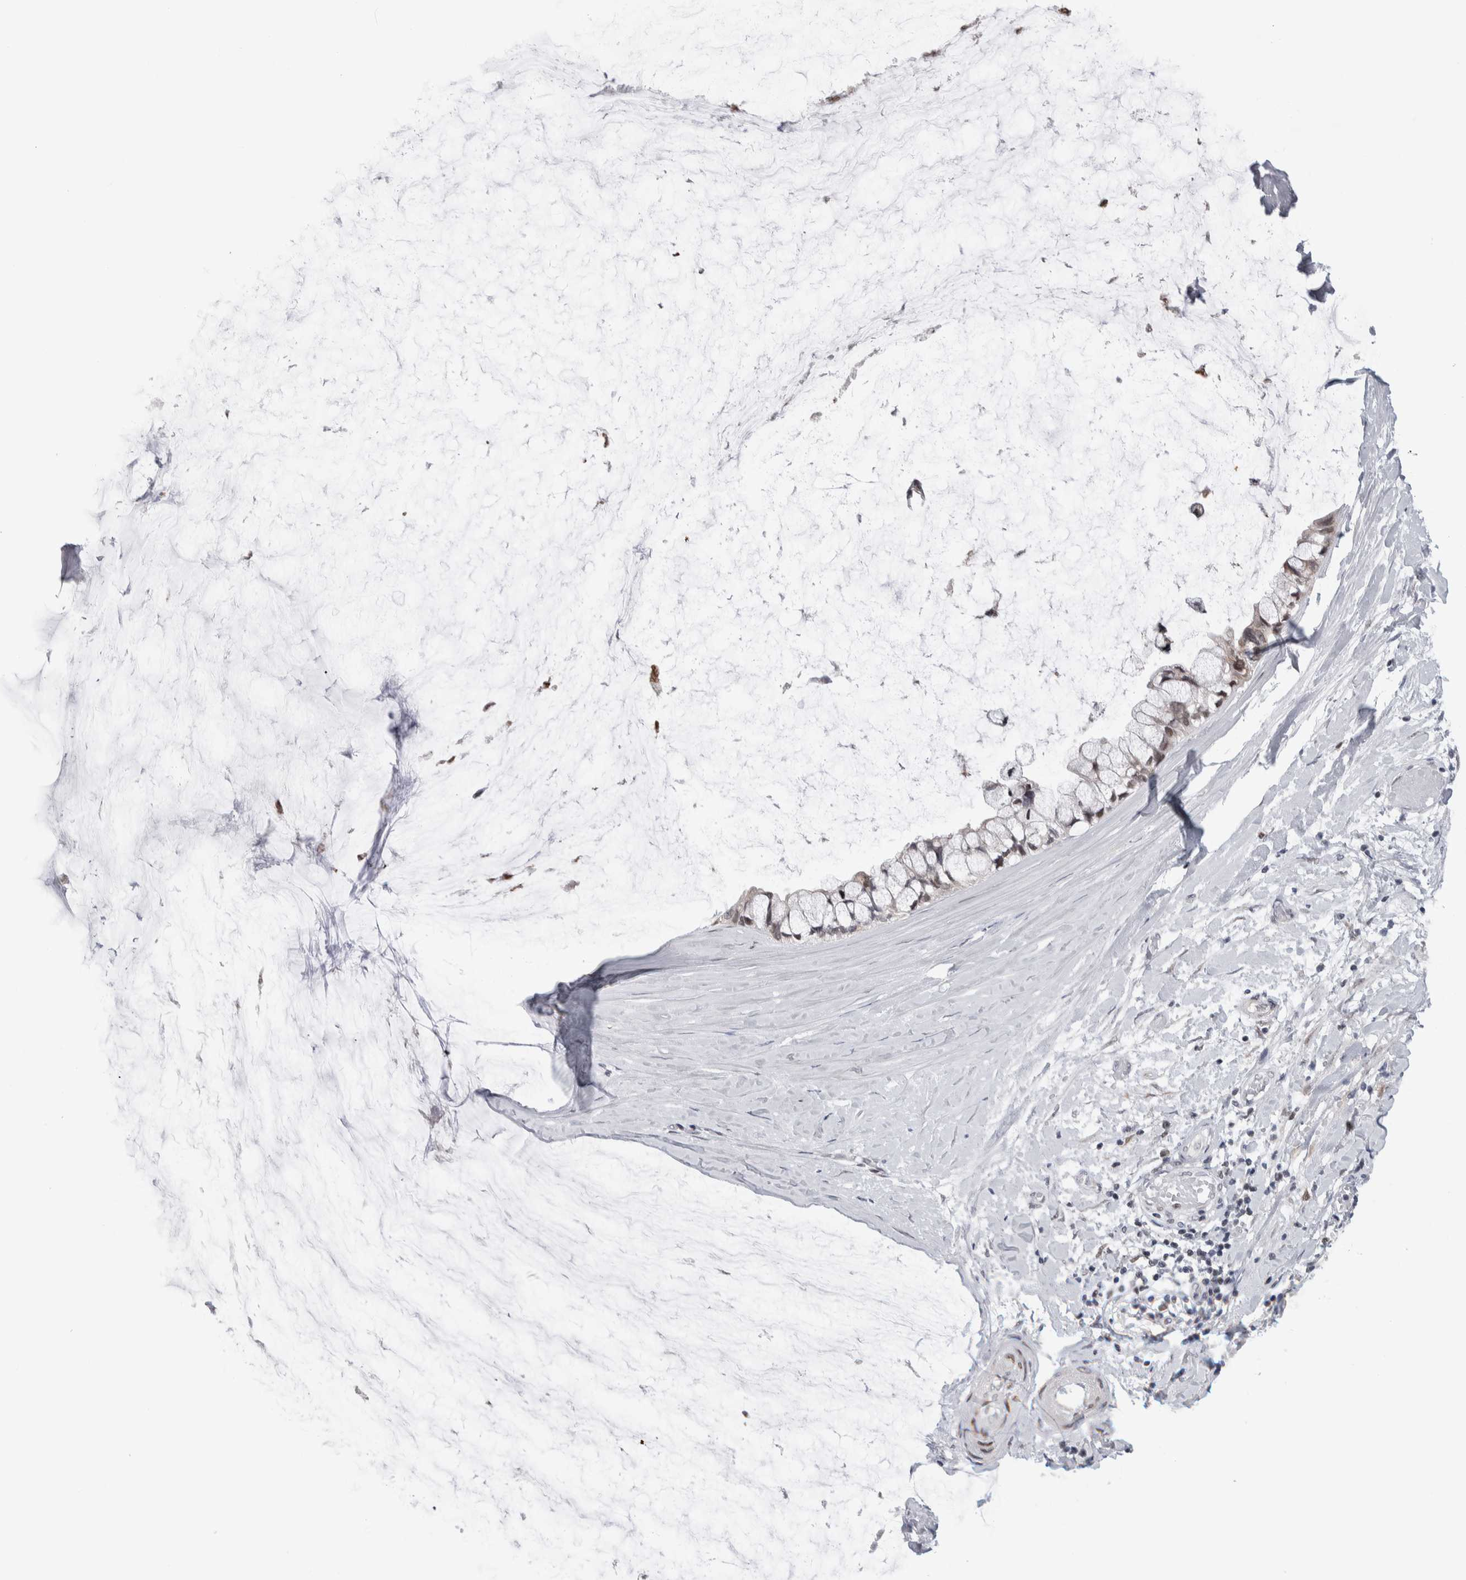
{"staining": {"intensity": "moderate", "quantity": ">75%", "location": "nuclear"}, "tissue": "ovarian cancer", "cell_type": "Tumor cells", "image_type": "cancer", "snomed": [{"axis": "morphology", "description": "Cystadenocarcinoma, mucinous, NOS"}, {"axis": "topography", "description": "Ovary"}], "caption": "A medium amount of moderate nuclear expression is present in approximately >75% of tumor cells in mucinous cystadenocarcinoma (ovarian) tissue.", "gene": "HEXIM2", "patient": {"sex": "female", "age": 39}}